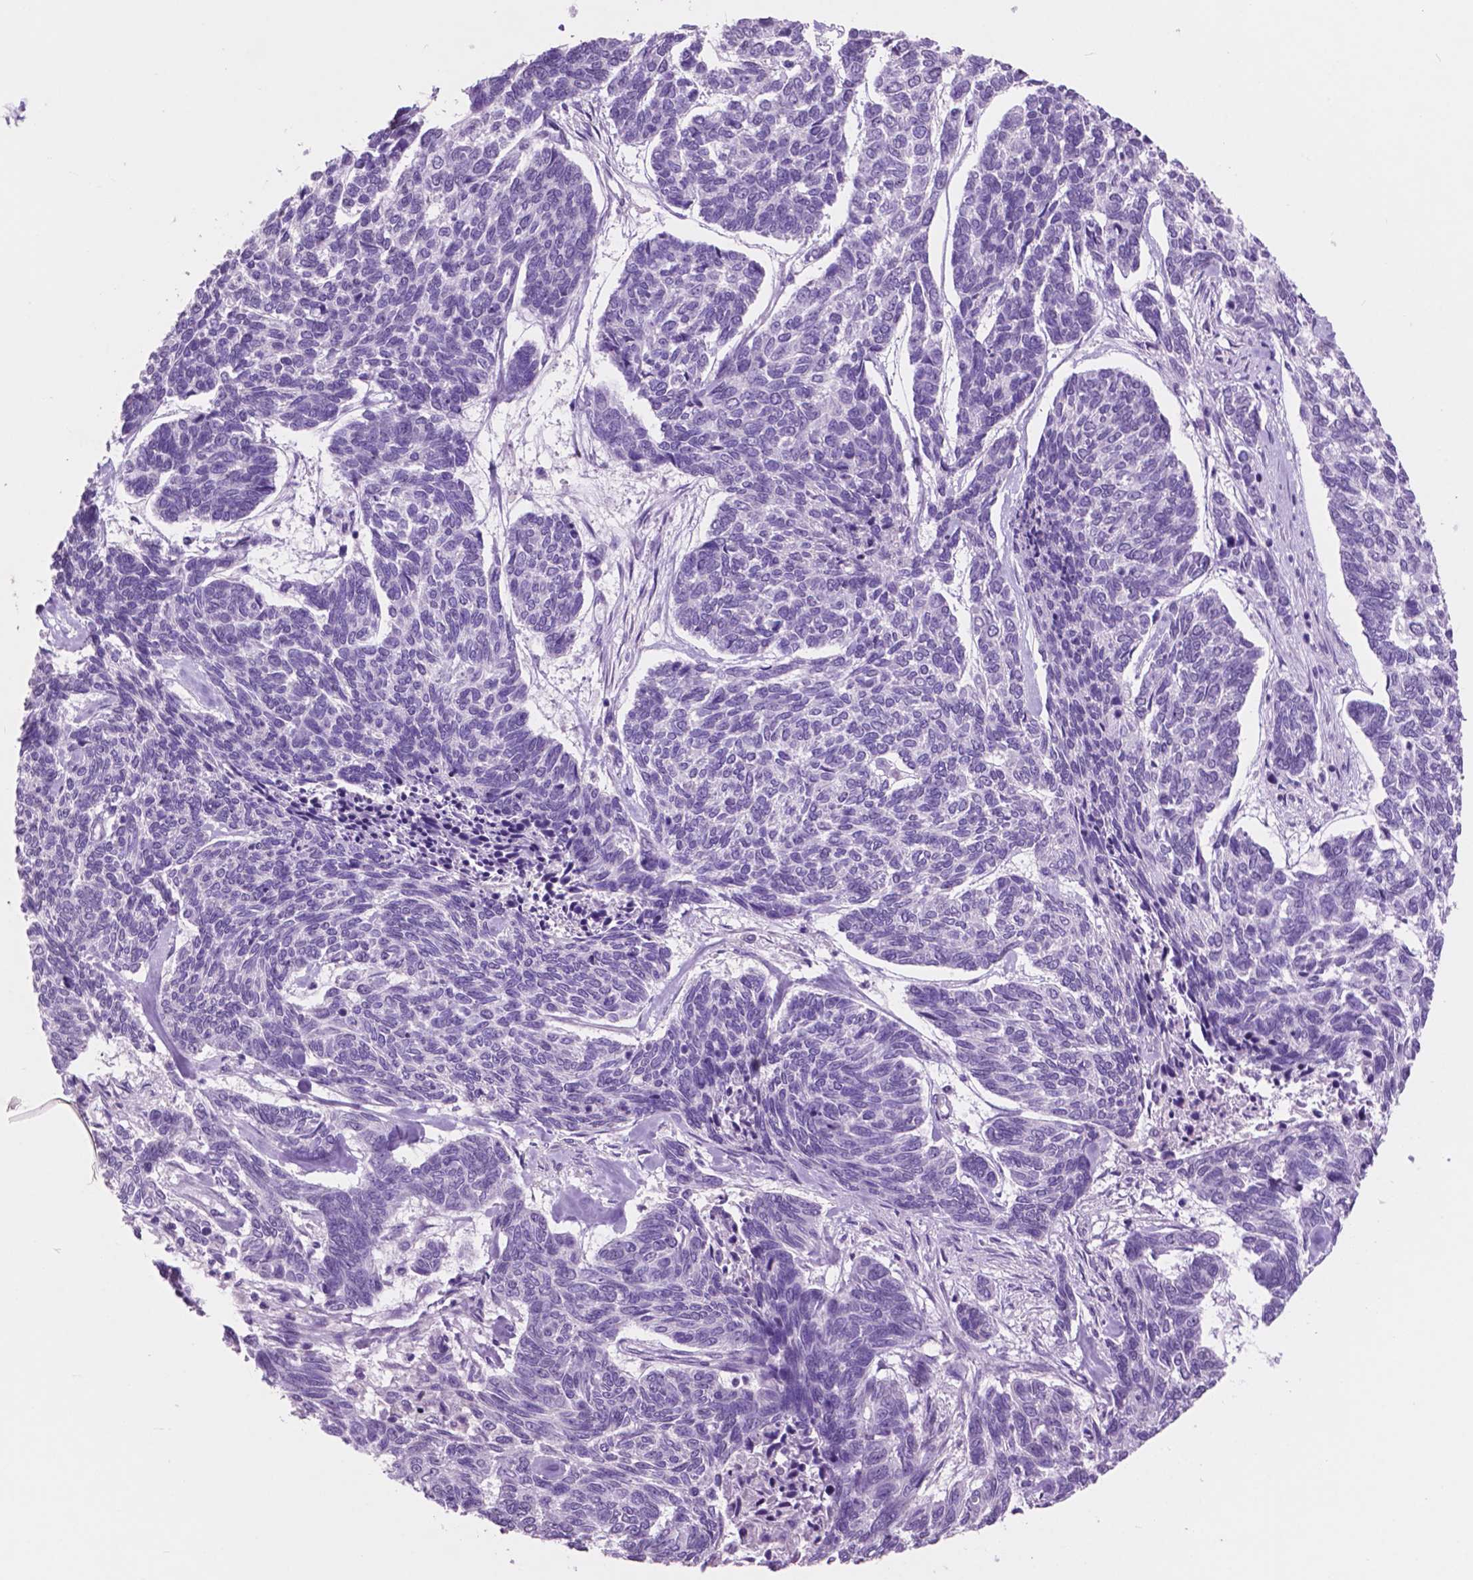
{"staining": {"intensity": "negative", "quantity": "none", "location": "none"}, "tissue": "skin cancer", "cell_type": "Tumor cells", "image_type": "cancer", "snomed": [{"axis": "morphology", "description": "Basal cell carcinoma"}, {"axis": "topography", "description": "Skin"}], "caption": "Immunohistochemistry (IHC) of skin cancer (basal cell carcinoma) demonstrates no positivity in tumor cells.", "gene": "IDO1", "patient": {"sex": "female", "age": 65}}